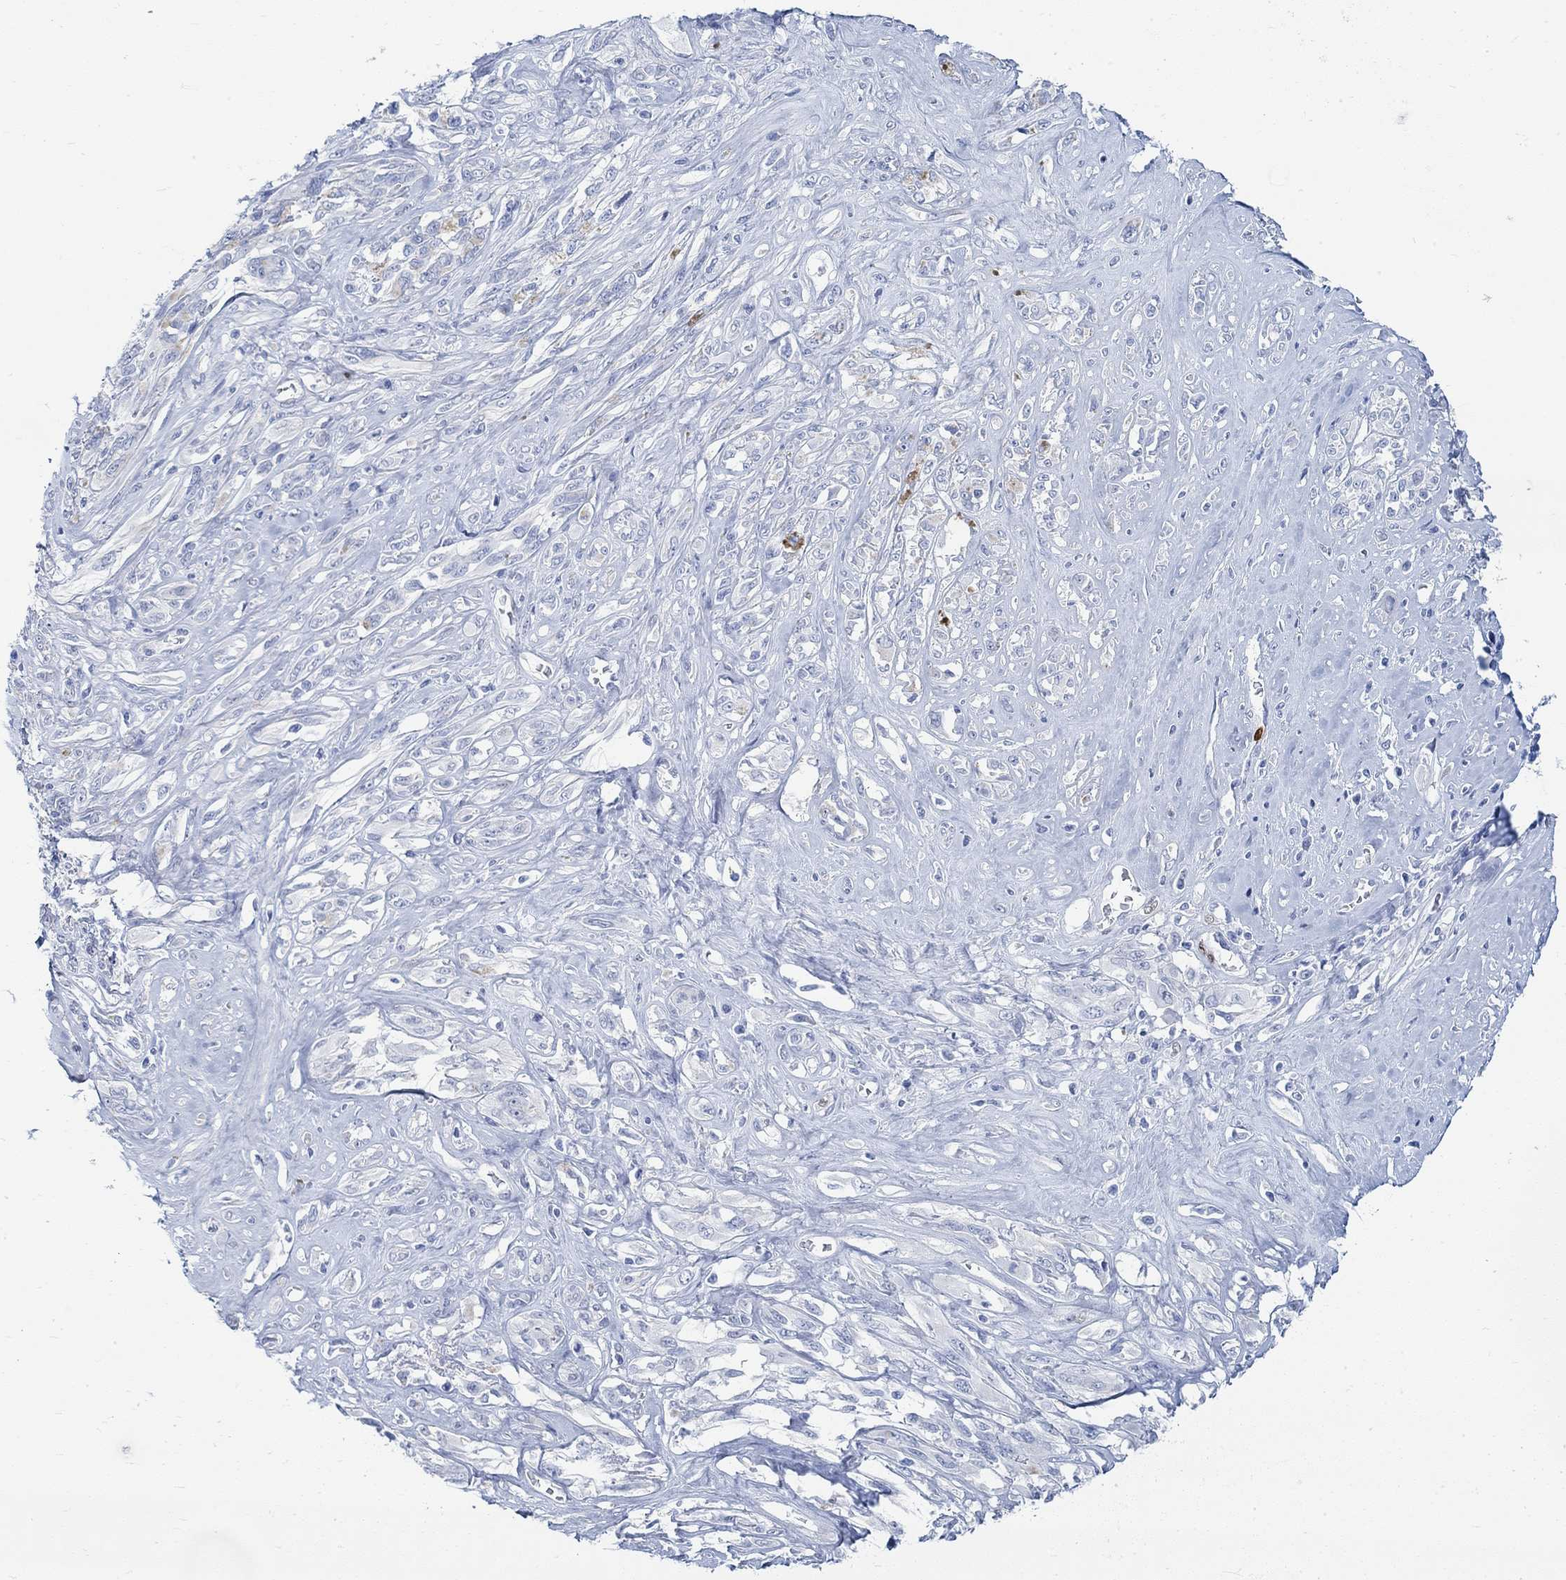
{"staining": {"intensity": "negative", "quantity": "none", "location": "none"}, "tissue": "melanoma", "cell_type": "Tumor cells", "image_type": "cancer", "snomed": [{"axis": "morphology", "description": "Malignant melanoma, NOS"}, {"axis": "topography", "description": "Skin"}], "caption": "Tumor cells are negative for brown protein staining in malignant melanoma. Brightfield microscopy of immunohistochemistry (IHC) stained with DAB (3,3'-diaminobenzidine) (brown) and hematoxylin (blue), captured at high magnification.", "gene": "RBM20", "patient": {"sex": "female", "age": 91}}